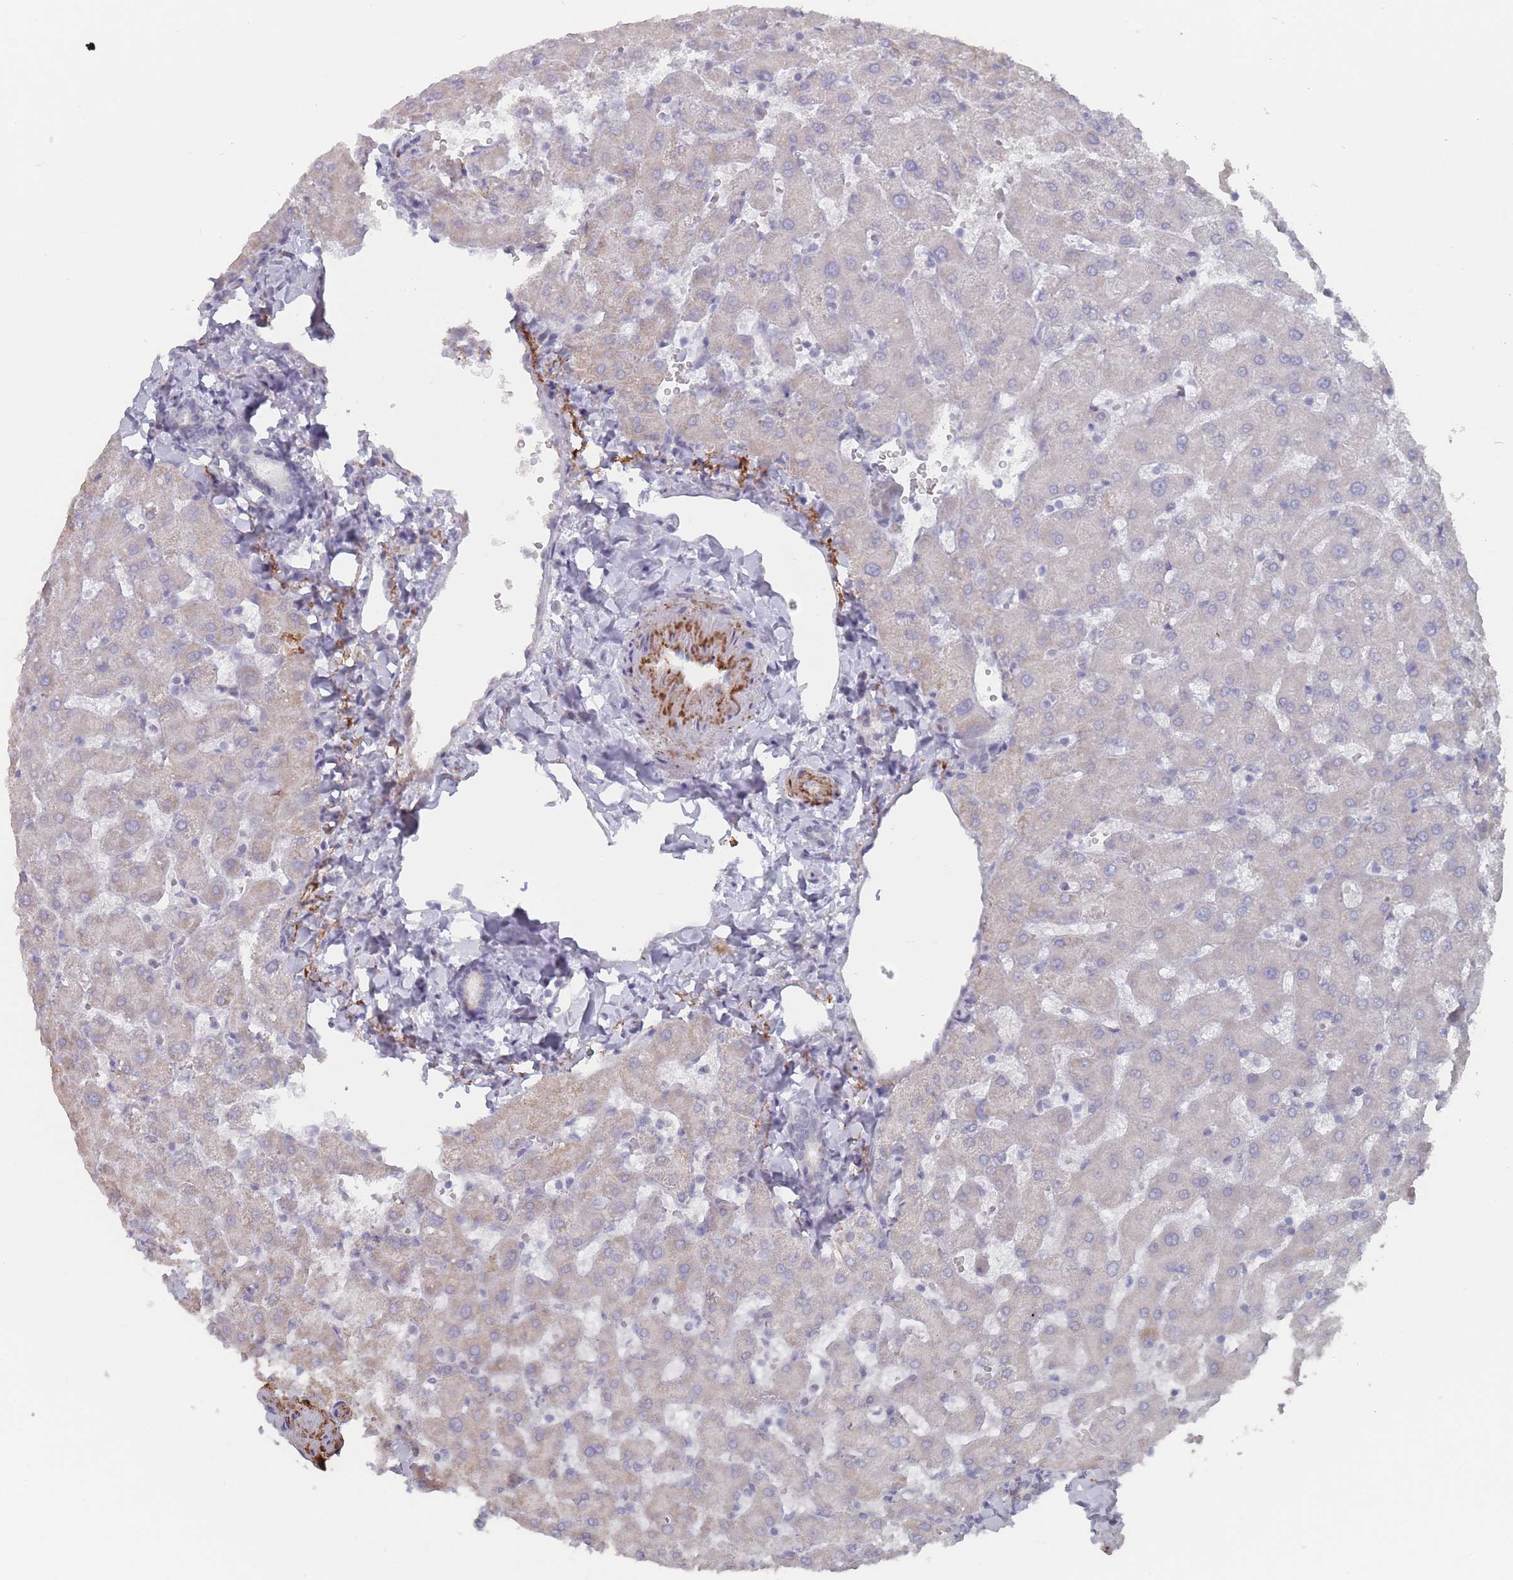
{"staining": {"intensity": "negative", "quantity": "none", "location": "none"}, "tissue": "liver", "cell_type": "Cholangiocytes", "image_type": "normal", "snomed": [{"axis": "morphology", "description": "Normal tissue, NOS"}, {"axis": "topography", "description": "Liver"}], "caption": "Image shows no significant protein expression in cholangiocytes of unremarkable liver. Brightfield microscopy of IHC stained with DAB (brown) and hematoxylin (blue), captured at high magnification.", "gene": "TRARG1", "patient": {"sex": "female", "age": 63}}